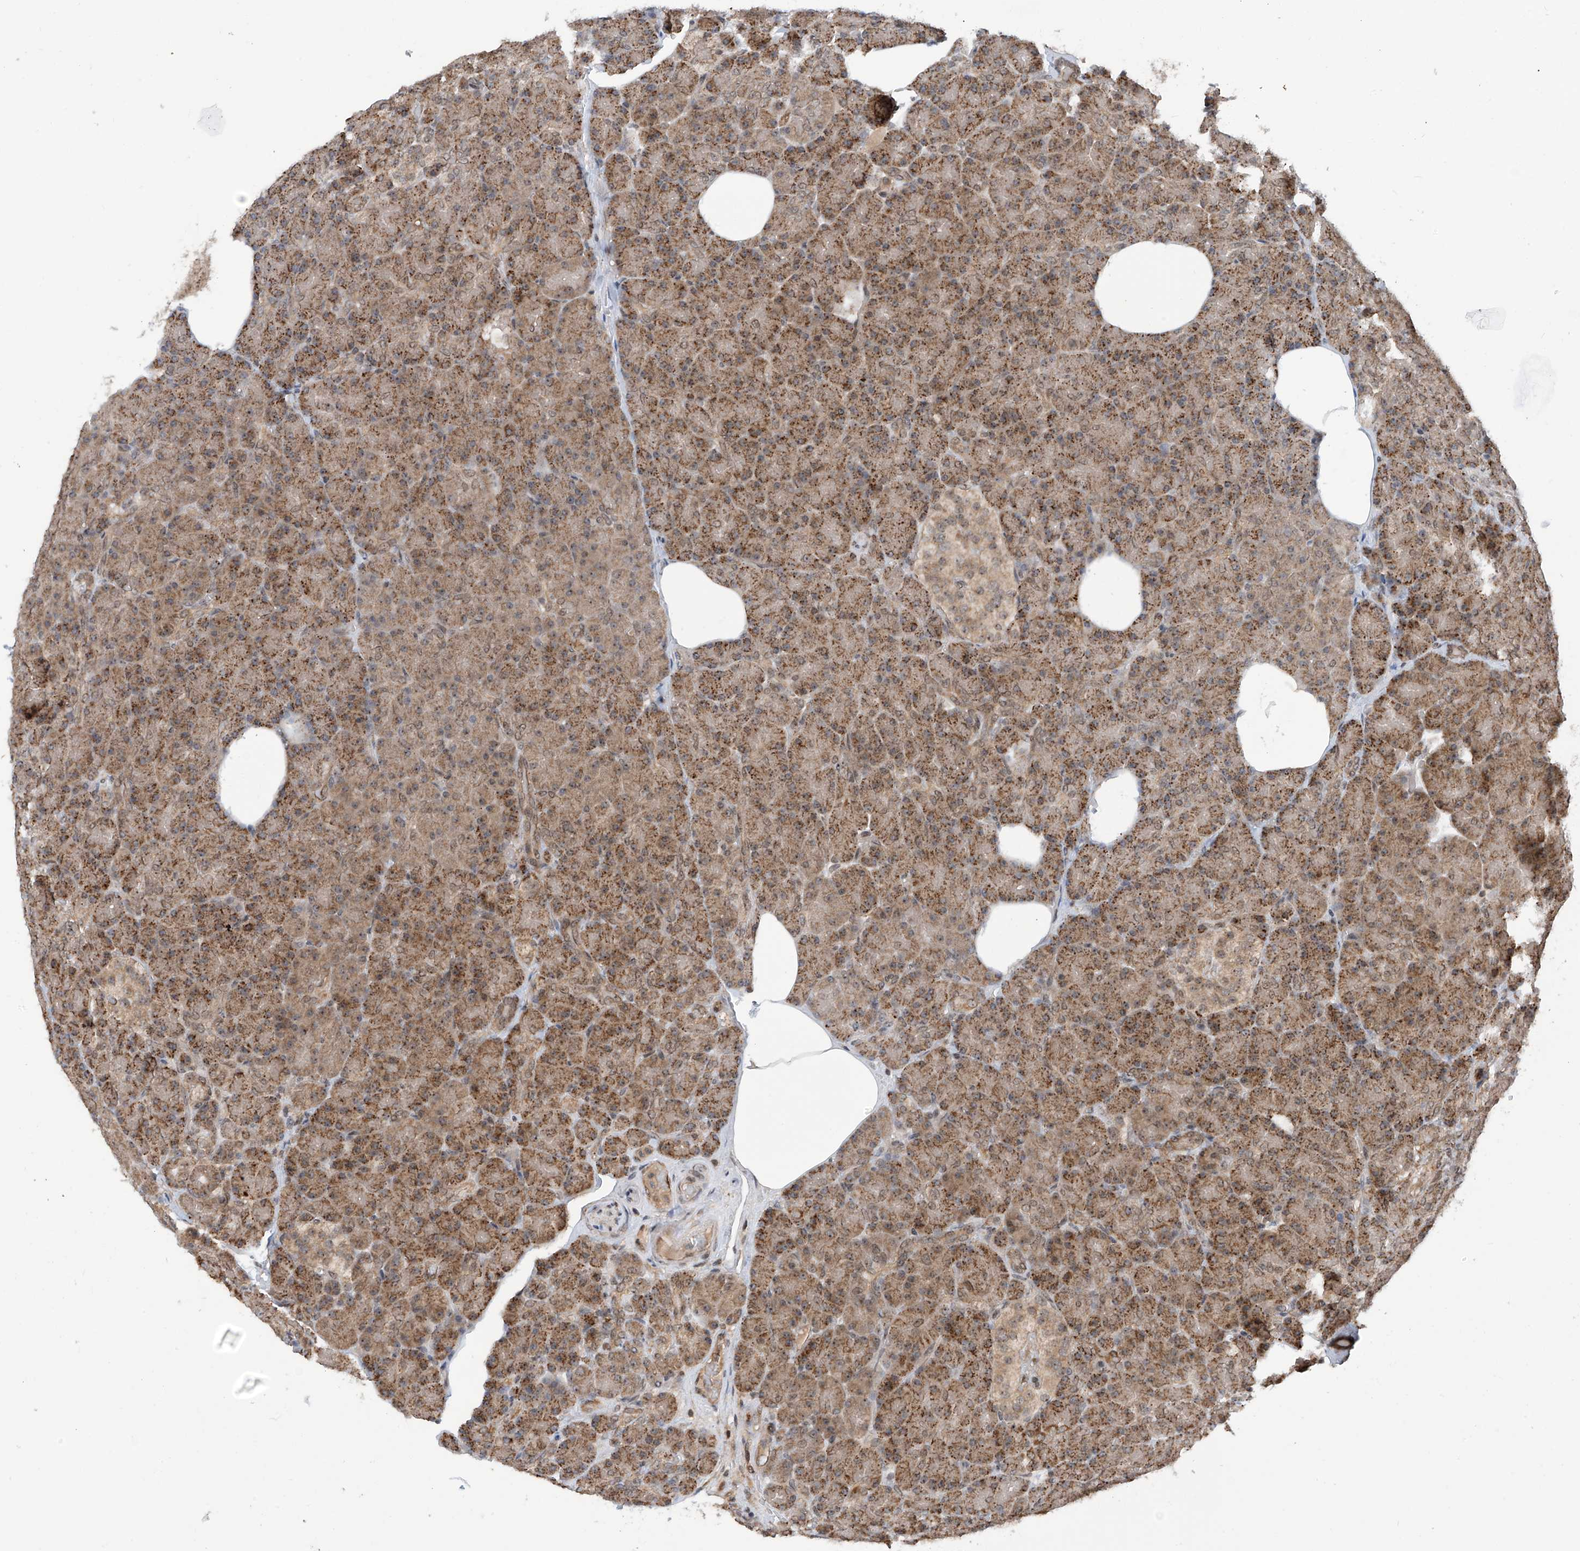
{"staining": {"intensity": "moderate", "quantity": ">75%", "location": "cytoplasmic/membranous,nuclear"}, "tissue": "pancreas", "cell_type": "Exocrine glandular cells", "image_type": "normal", "snomed": [{"axis": "morphology", "description": "Normal tissue, NOS"}, {"axis": "topography", "description": "Pancreas"}], "caption": "Immunohistochemistry (DAB) staining of benign human pancreas reveals moderate cytoplasmic/membranous,nuclear protein staining in approximately >75% of exocrine glandular cells. Immunohistochemistry (ihc) stains the protein of interest in brown and the nuclei are stained blue.", "gene": "C1orf131", "patient": {"sex": "female", "age": 43}}